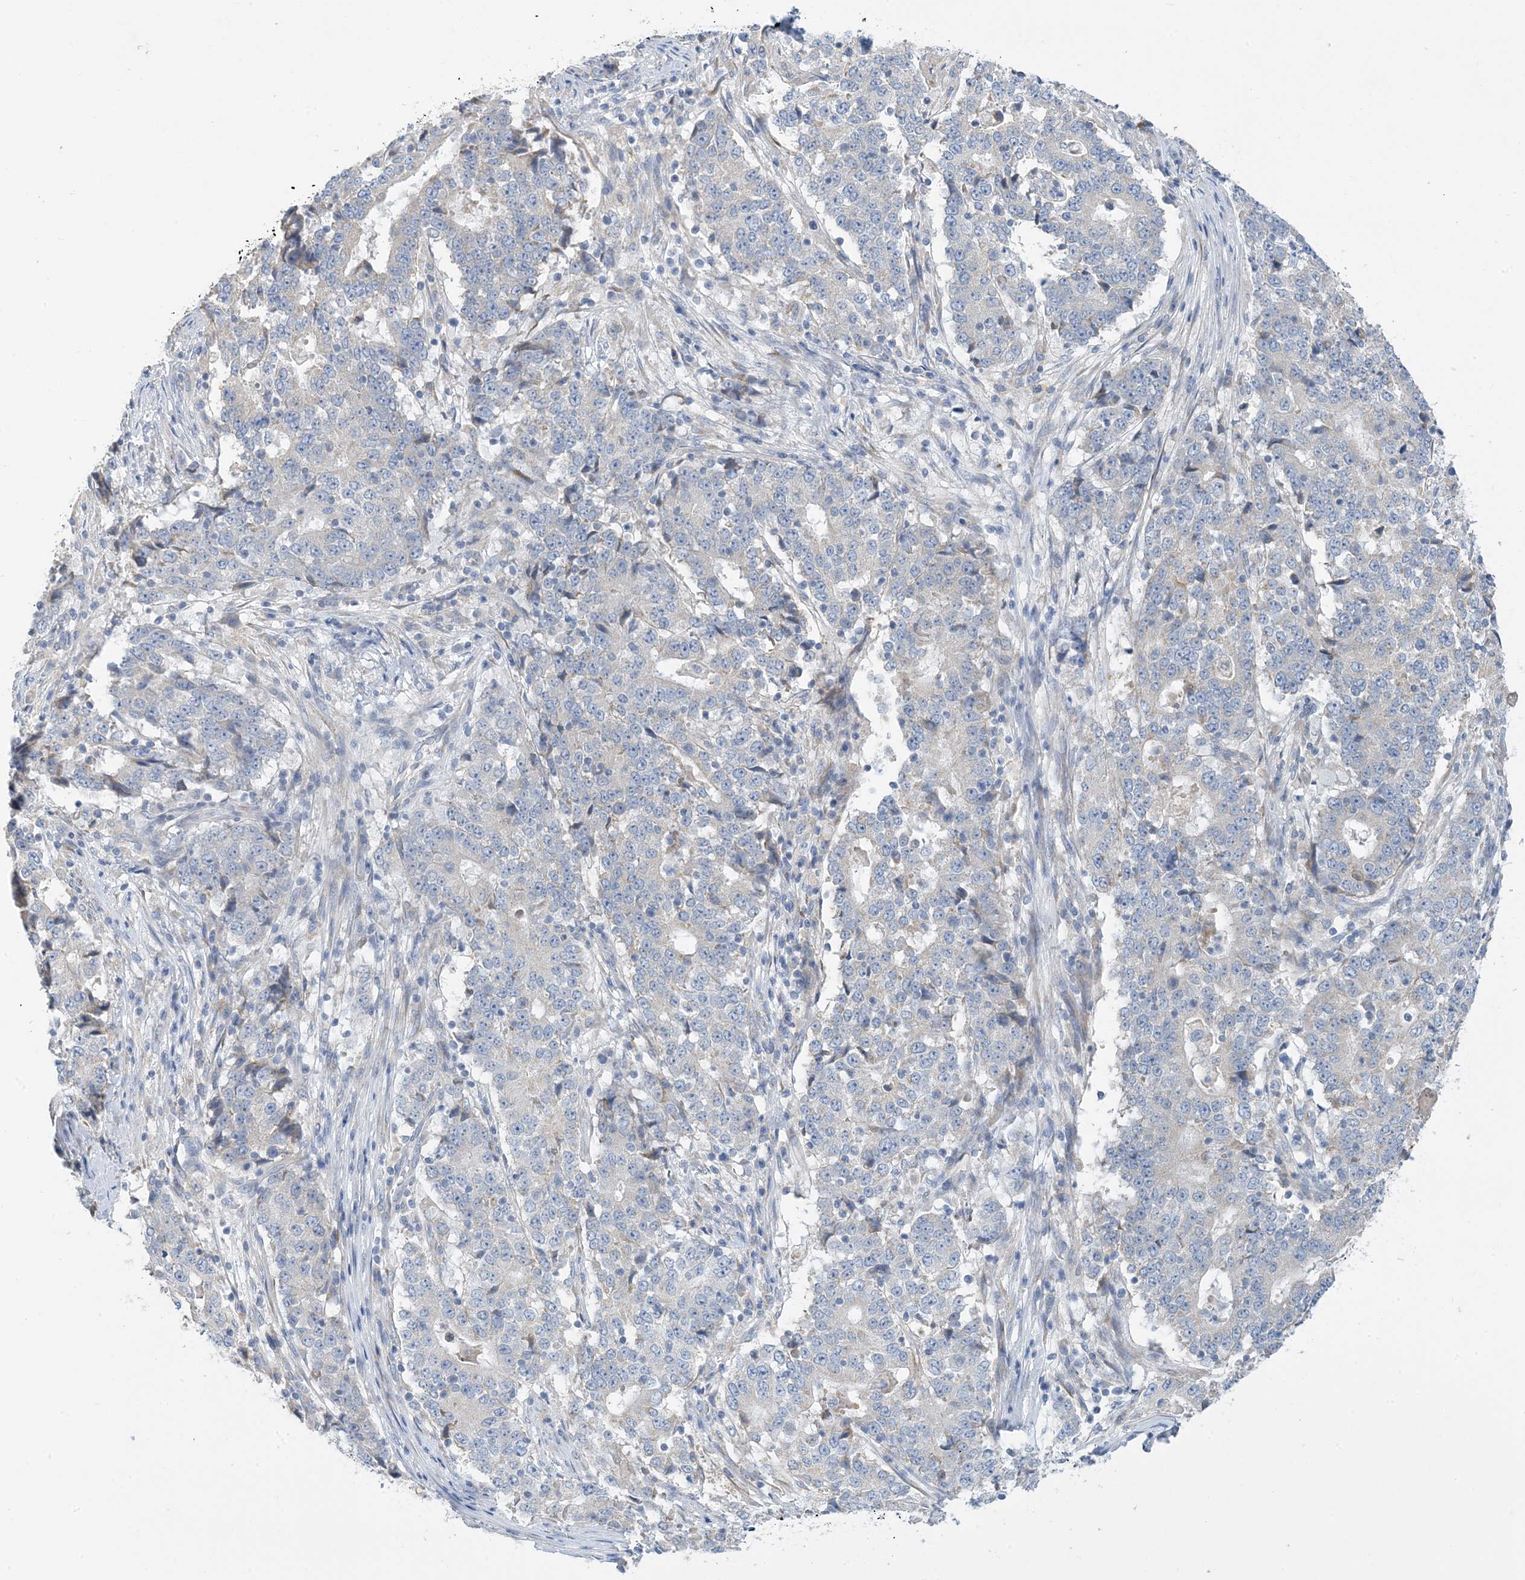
{"staining": {"intensity": "negative", "quantity": "none", "location": "none"}, "tissue": "stomach cancer", "cell_type": "Tumor cells", "image_type": "cancer", "snomed": [{"axis": "morphology", "description": "Adenocarcinoma, NOS"}, {"axis": "topography", "description": "Stomach"}], "caption": "Histopathology image shows no protein staining in tumor cells of stomach adenocarcinoma tissue.", "gene": "ZCCHC18", "patient": {"sex": "male", "age": 59}}